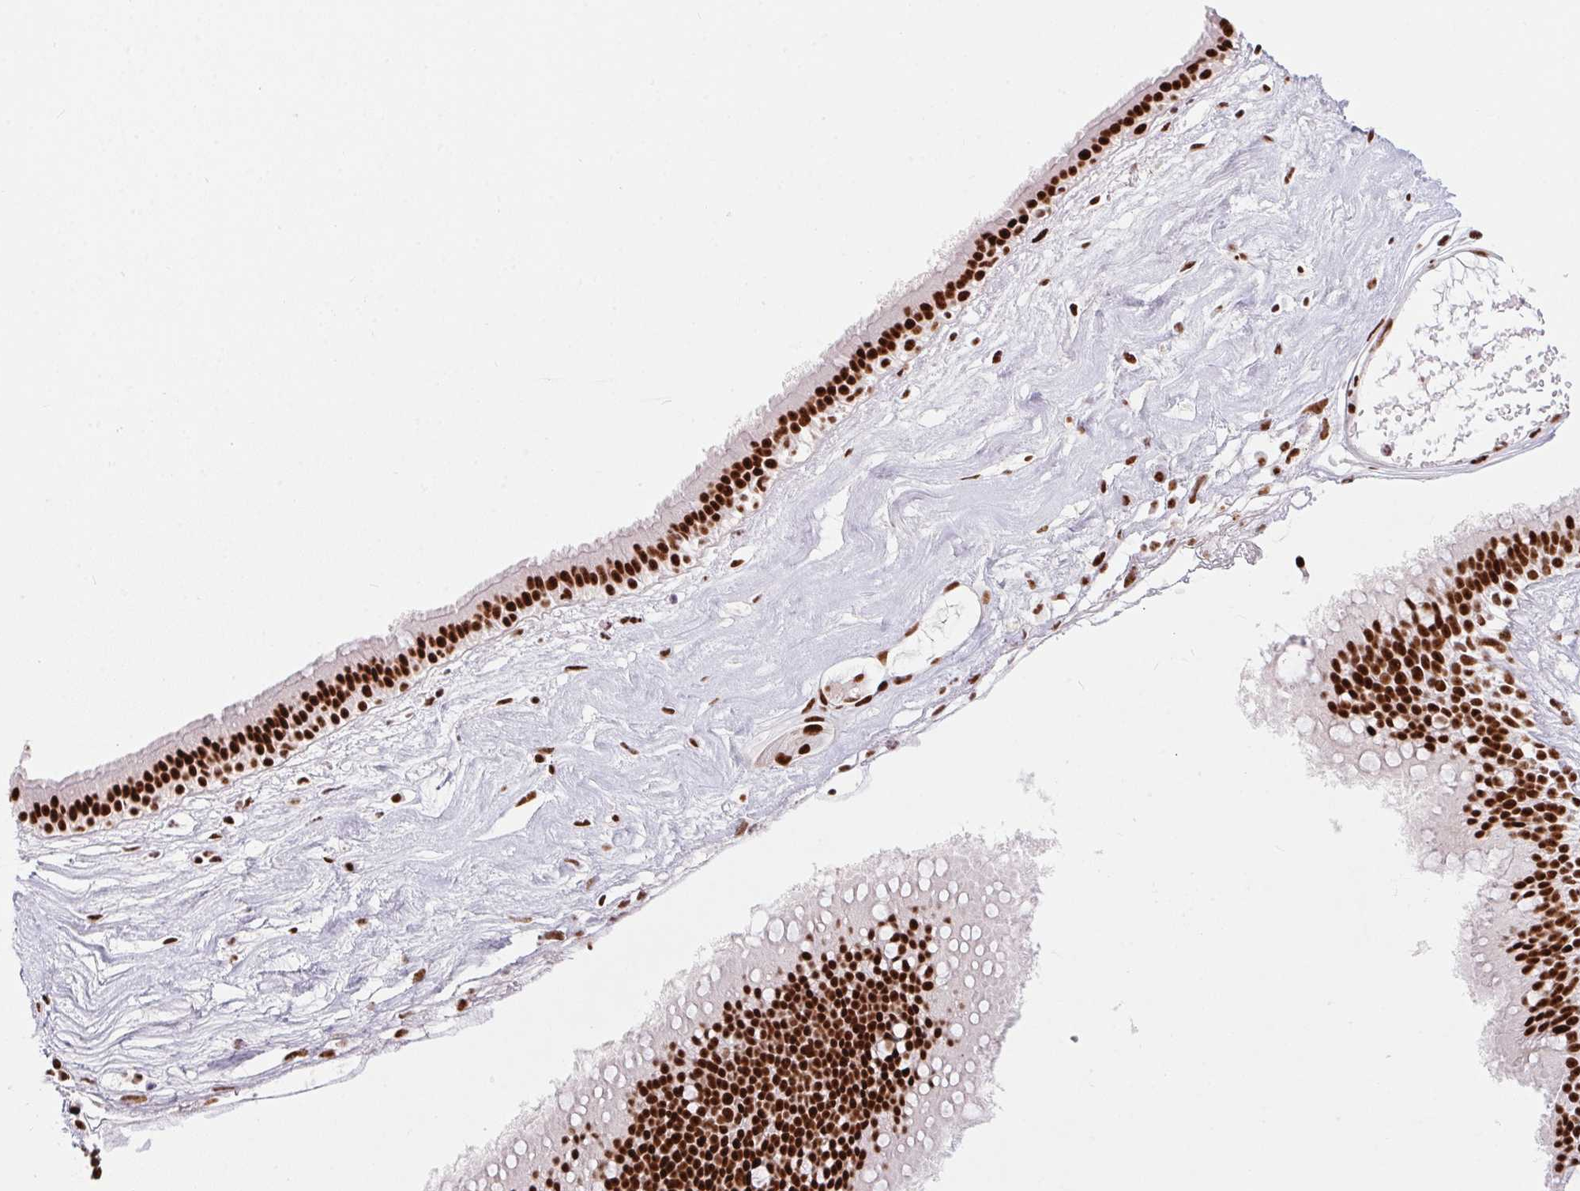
{"staining": {"intensity": "strong", "quantity": ">75%", "location": "nuclear"}, "tissue": "nasopharynx", "cell_type": "Respiratory epithelial cells", "image_type": "normal", "snomed": [{"axis": "morphology", "description": "Normal tissue, NOS"}, {"axis": "topography", "description": "Nasopharynx"}], "caption": "This is a photomicrograph of immunohistochemistry (IHC) staining of benign nasopharynx, which shows strong expression in the nuclear of respiratory epithelial cells.", "gene": "PAGE3", "patient": {"sex": "male", "age": 24}}